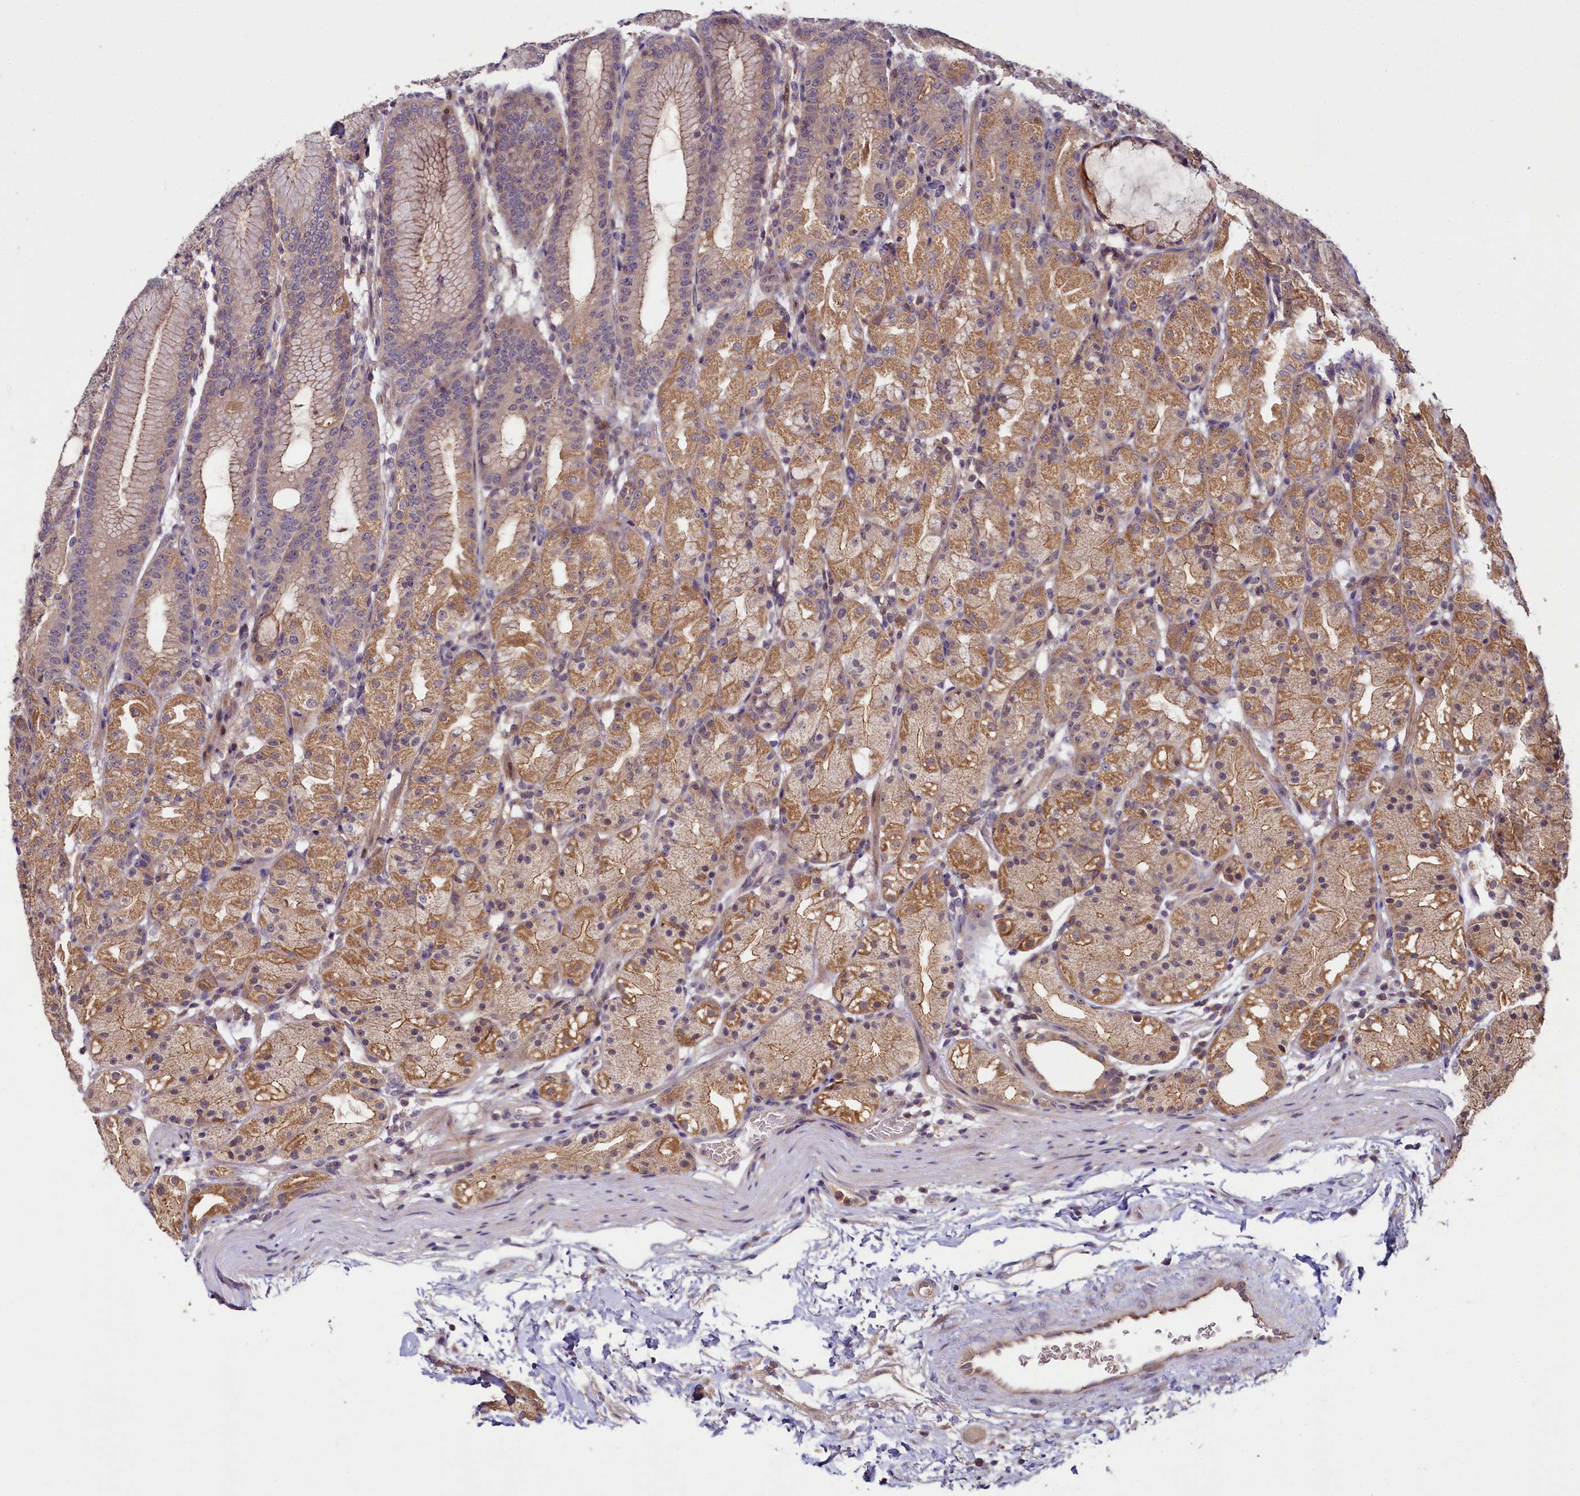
{"staining": {"intensity": "moderate", "quantity": ">75%", "location": "cytoplasmic/membranous,nuclear"}, "tissue": "stomach", "cell_type": "Glandular cells", "image_type": "normal", "snomed": [{"axis": "morphology", "description": "Normal tissue, NOS"}, {"axis": "topography", "description": "Stomach, upper"}], "caption": "This image reveals IHC staining of benign human stomach, with medium moderate cytoplasmic/membranous,nuclear expression in approximately >75% of glandular cells.", "gene": "TMEM39A", "patient": {"sex": "male", "age": 48}}